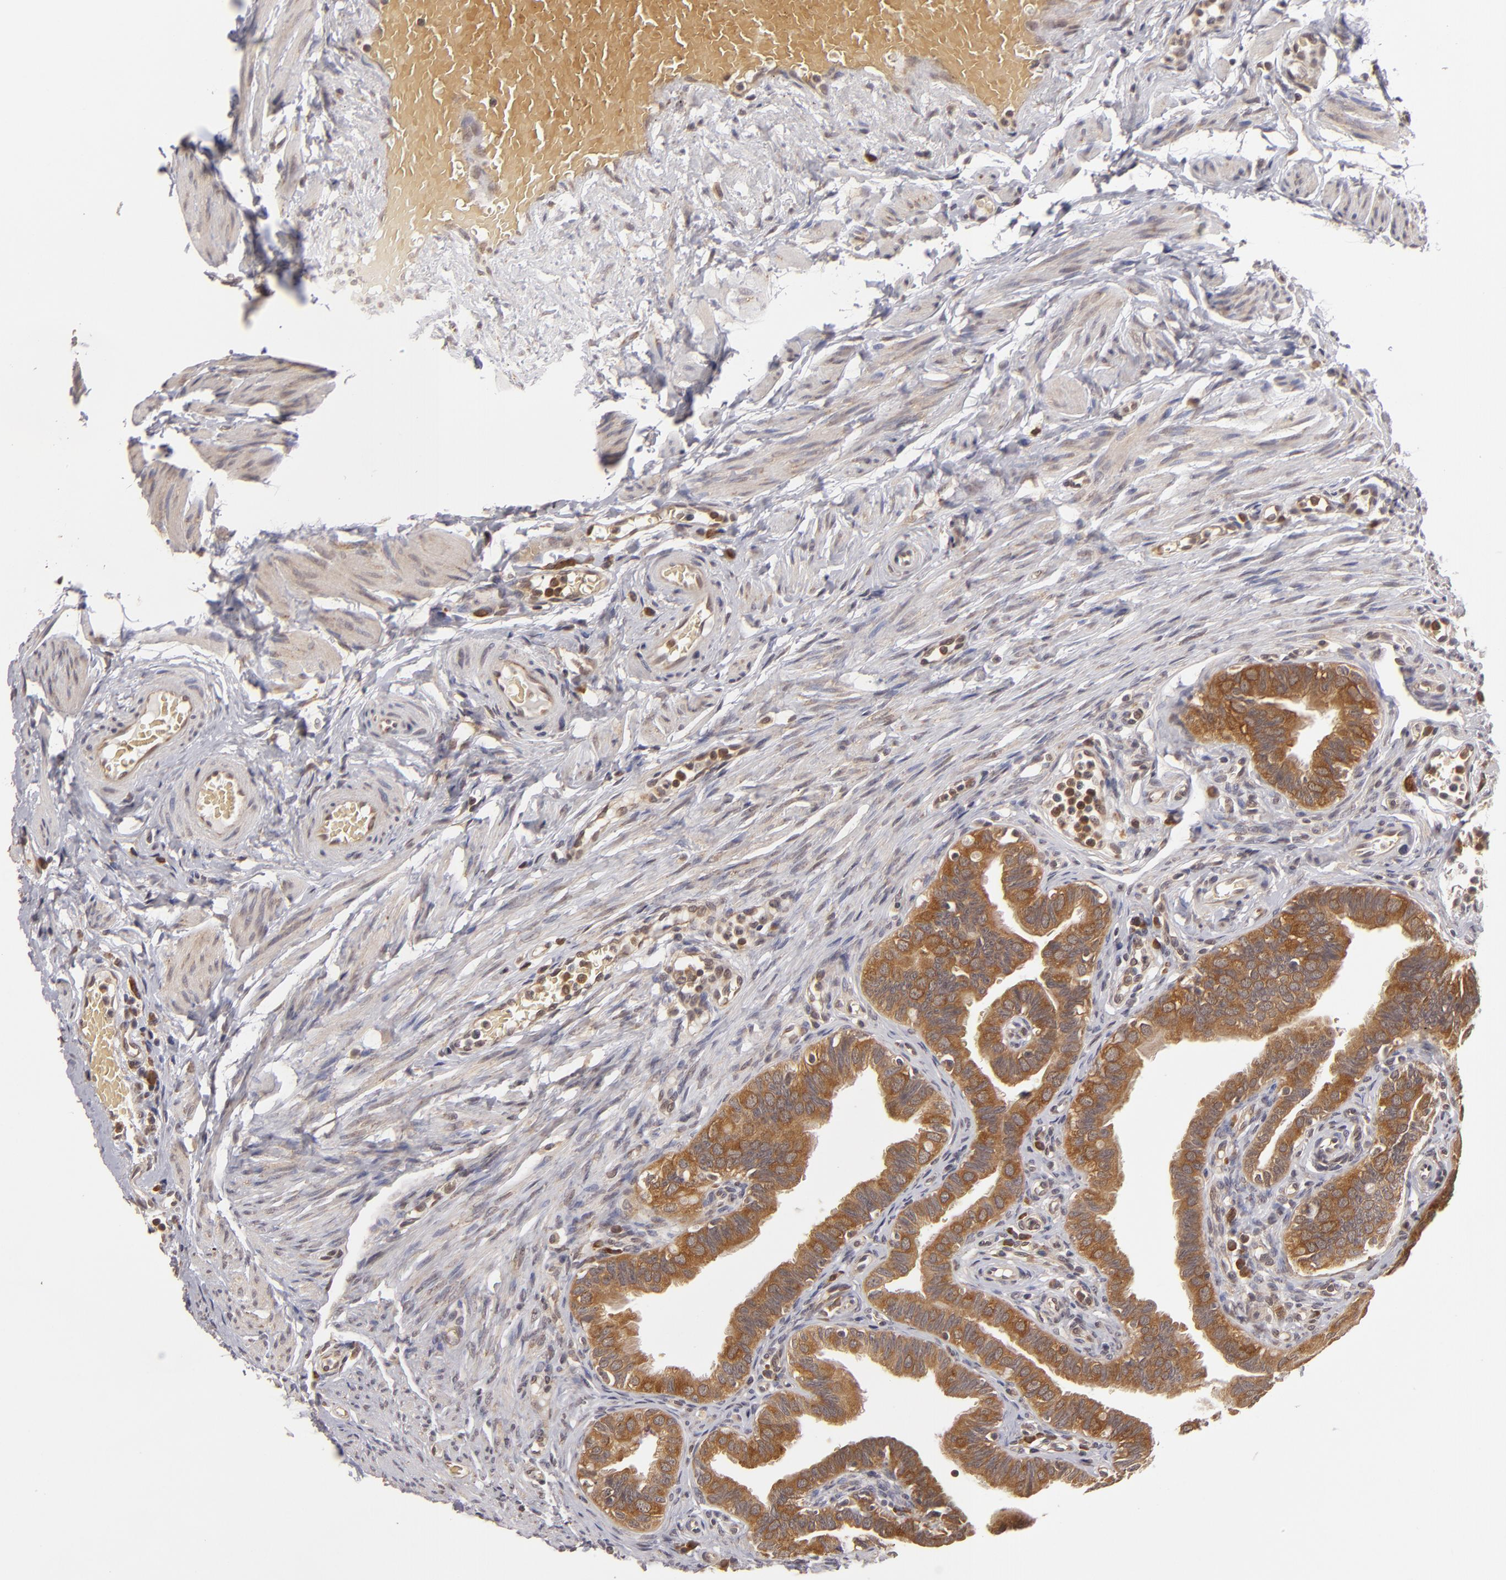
{"staining": {"intensity": "strong", "quantity": ">75%", "location": "cytoplasmic/membranous"}, "tissue": "fallopian tube", "cell_type": "Glandular cells", "image_type": "normal", "snomed": [{"axis": "morphology", "description": "Normal tissue, NOS"}, {"axis": "topography", "description": "Fallopian tube"}, {"axis": "topography", "description": "Ovary"}], "caption": "A brown stain highlights strong cytoplasmic/membranous expression of a protein in glandular cells of normal human fallopian tube. Immunohistochemistry stains the protein of interest in brown and the nuclei are stained blue.", "gene": "MAPK3", "patient": {"sex": "female", "age": 51}}